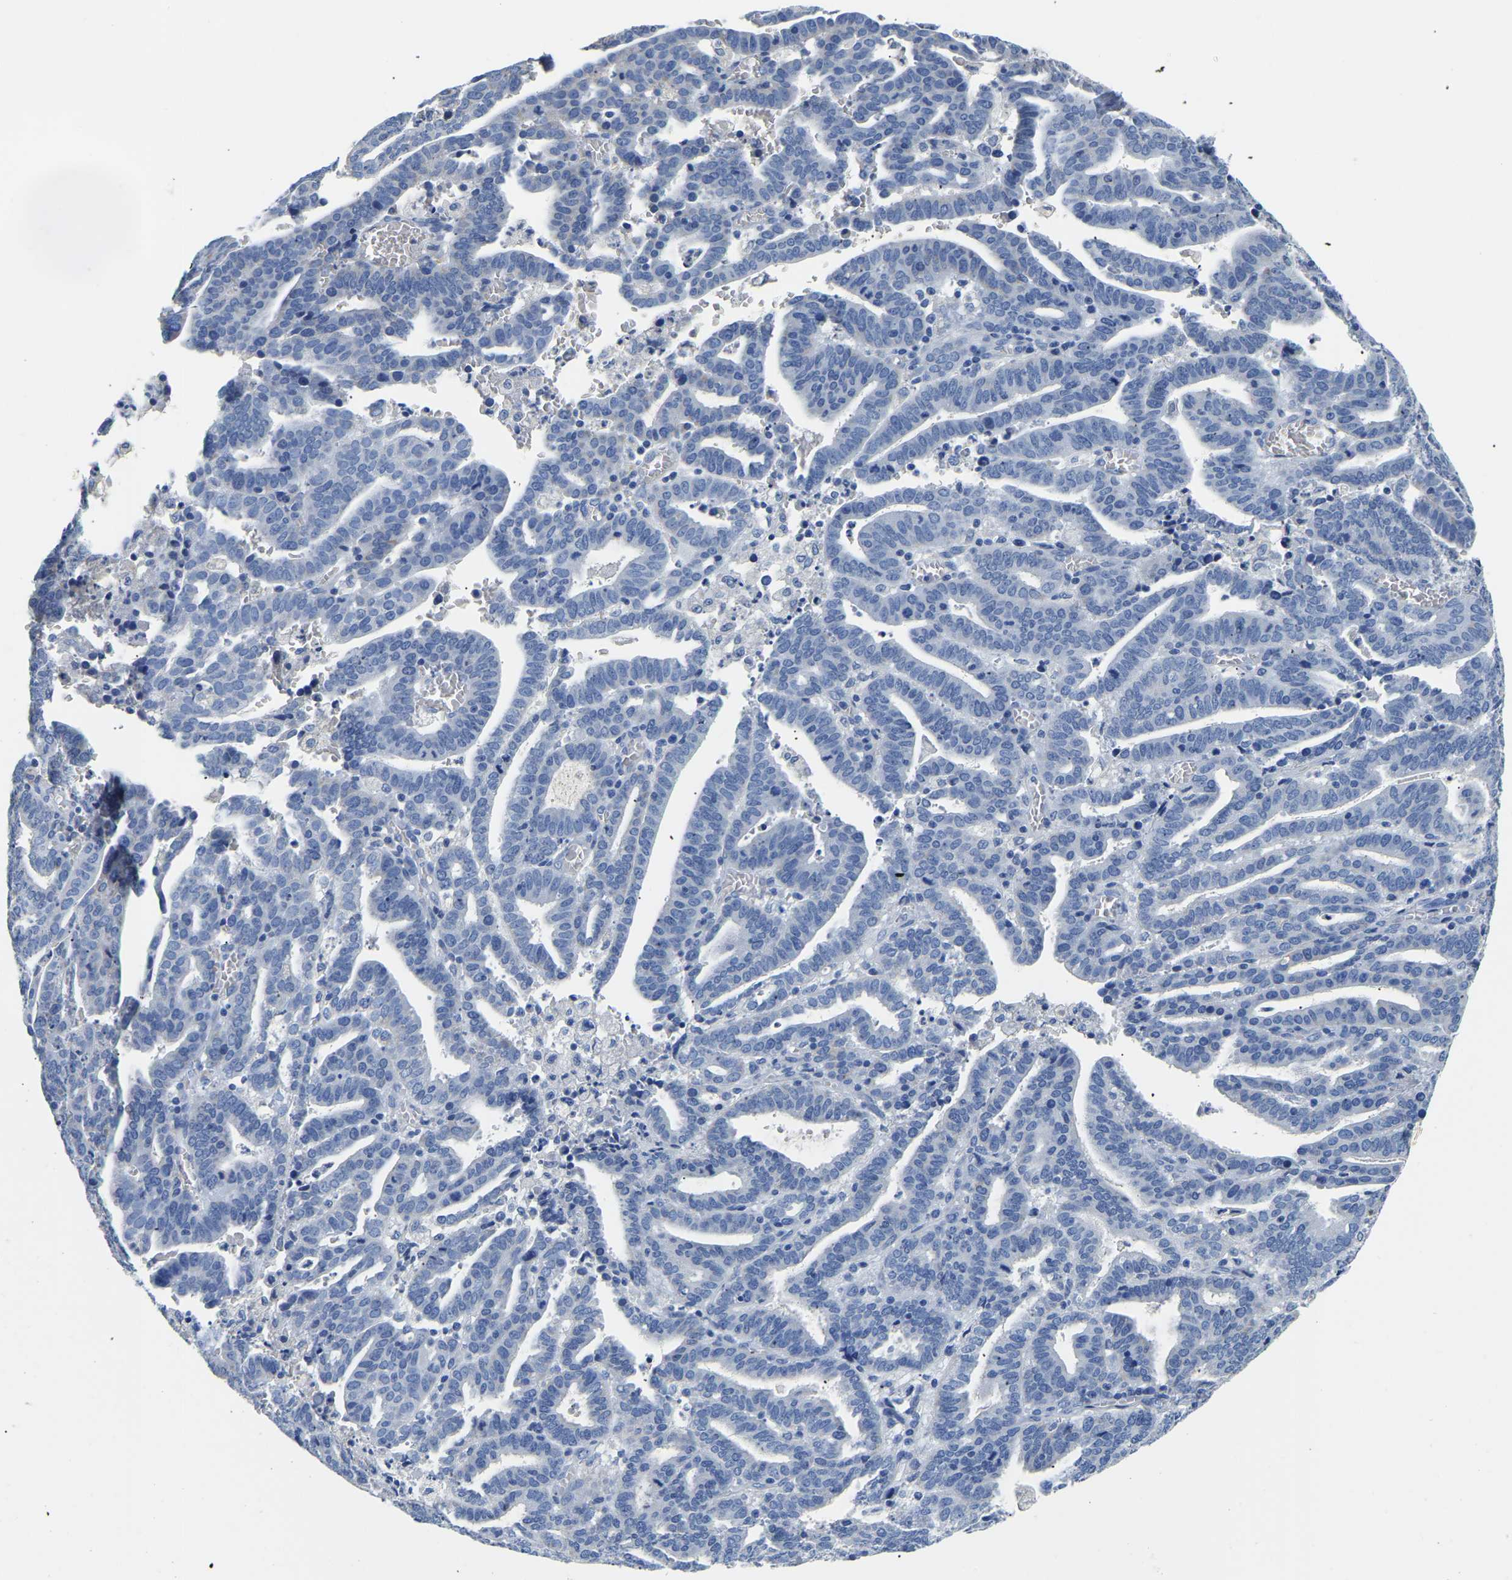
{"staining": {"intensity": "negative", "quantity": "none", "location": "none"}, "tissue": "endometrial cancer", "cell_type": "Tumor cells", "image_type": "cancer", "snomed": [{"axis": "morphology", "description": "Adenocarcinoma, NOS"}, {"axis": "topography", "description": "Uterus"}], "caption": "The image exhibits no significant positivity in tumor cells of endometrial cancer.", "gene": "PCK2", "patient": {"sex": "female", "age": 83}}